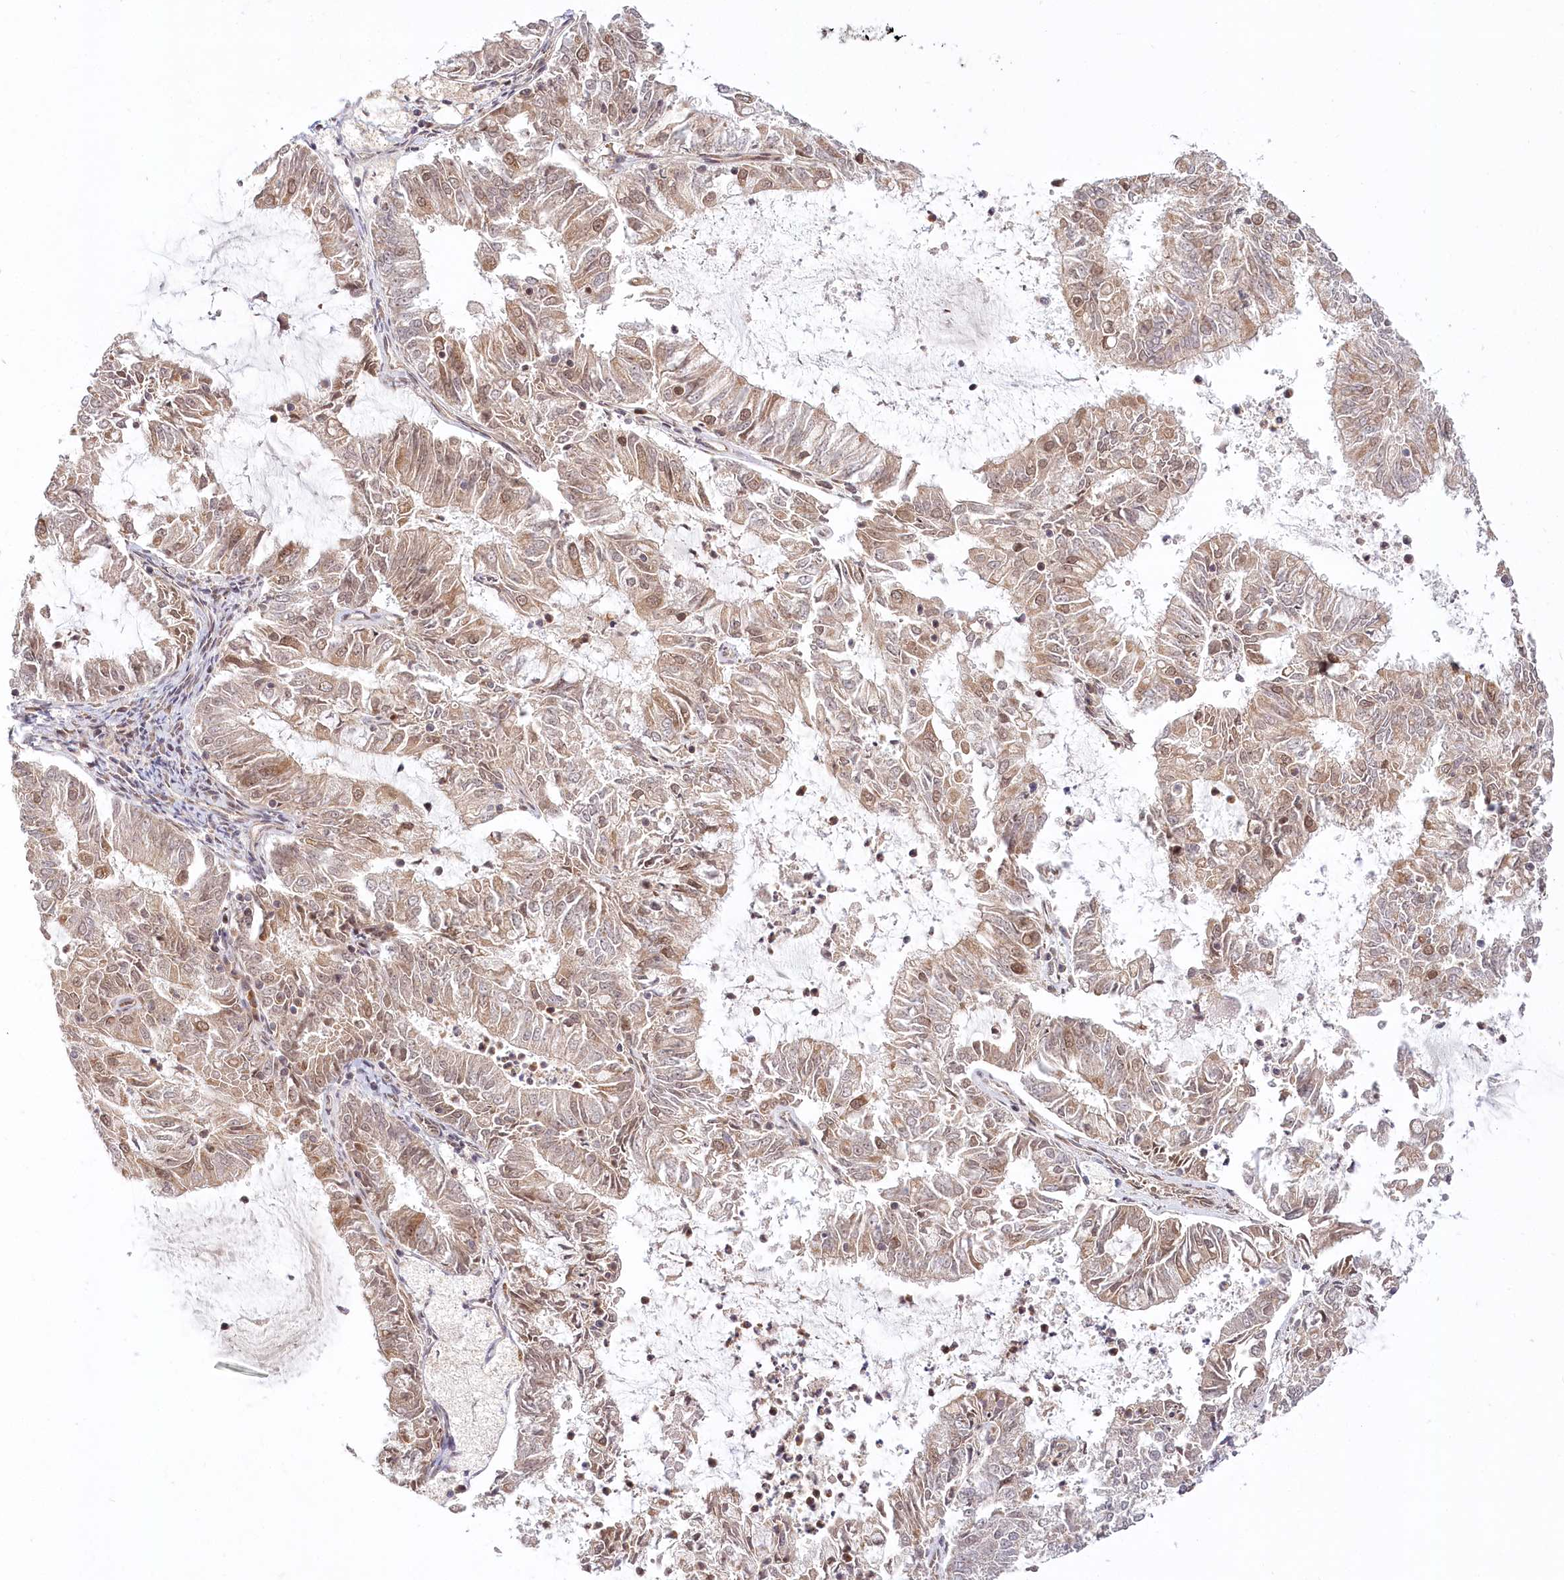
{"staining": {"intensity": "moderate", "quantity": "25%-75%", "location": "cytoplasmic/membranous,nuclear"}, "tissue": "endometrial cancer", "cell_type": "Tumor cells", "image_type": "cancer", "snomed": [{"axis": "morphology", "description": "Adenocarcinoma, NOS"}, {"axis": "topography", "description": "Endometrium"}], "caption": "Moderate cytoplasmic/membranous and nuclear expression is present in approximately 25%-75% of tumor cells in adenocarcinoma (endometrial).", "gene": "CEP70", "patient": {"sex": "female", "age": 57}}